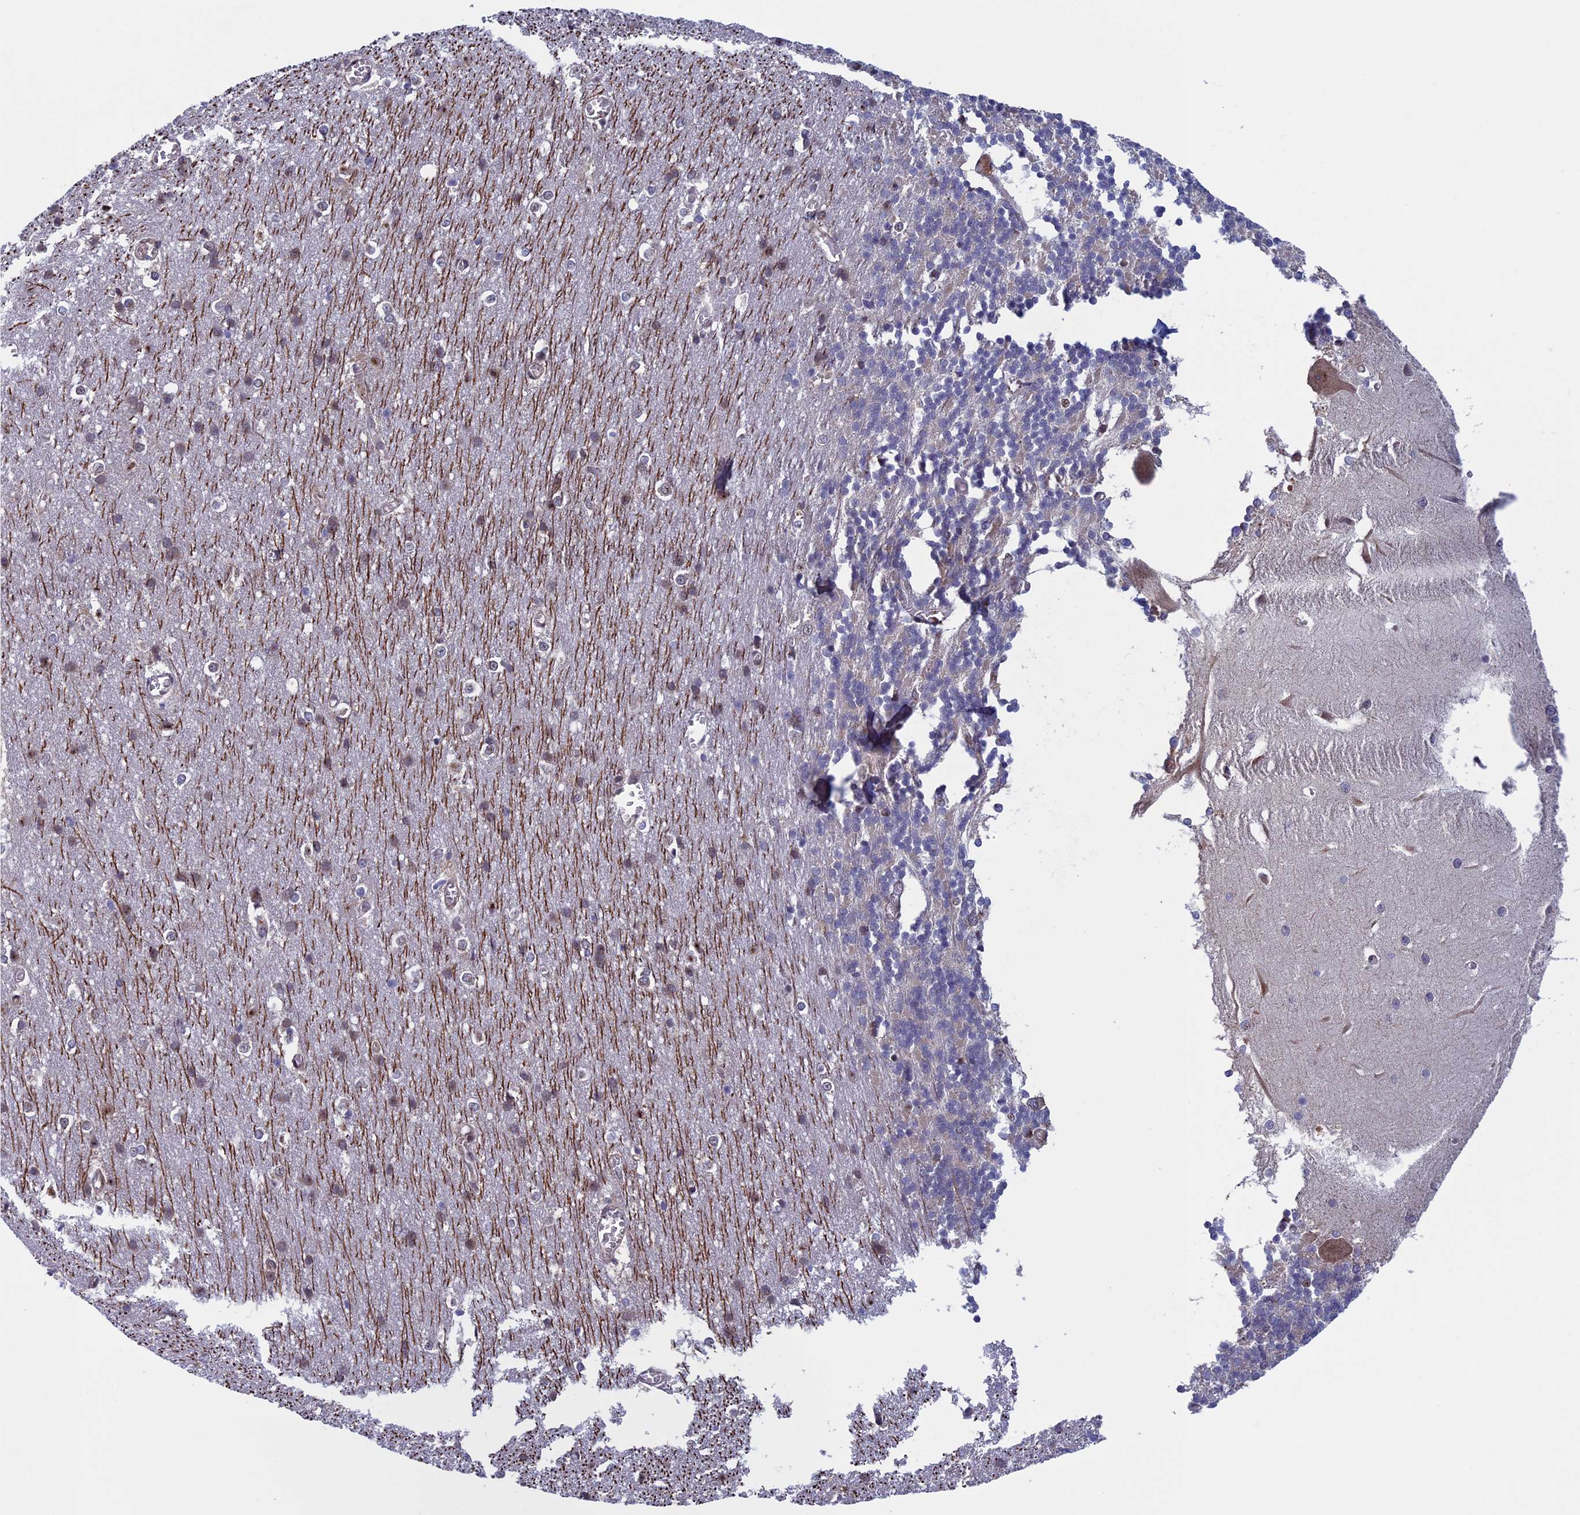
{"staining": {"intensity": "weak", "quantity": "<25%", "location": "cytoplasmic/membranous"}, "tissue": "cerebellum", "cell_type": "Cells in granular layer", "image_type": "normal", "snomed": [{"axis": "morphology", "description": "Normal tissue, NOS"}, {"axis": "topography", "description": "Cerebellum"}], "caption": "DAB immunohistochemical staining of normal cerebellum displays no significant expression in cells in granular layer.", "gene": "FADS1", "patient": {"sex": "male", "age": 37}}